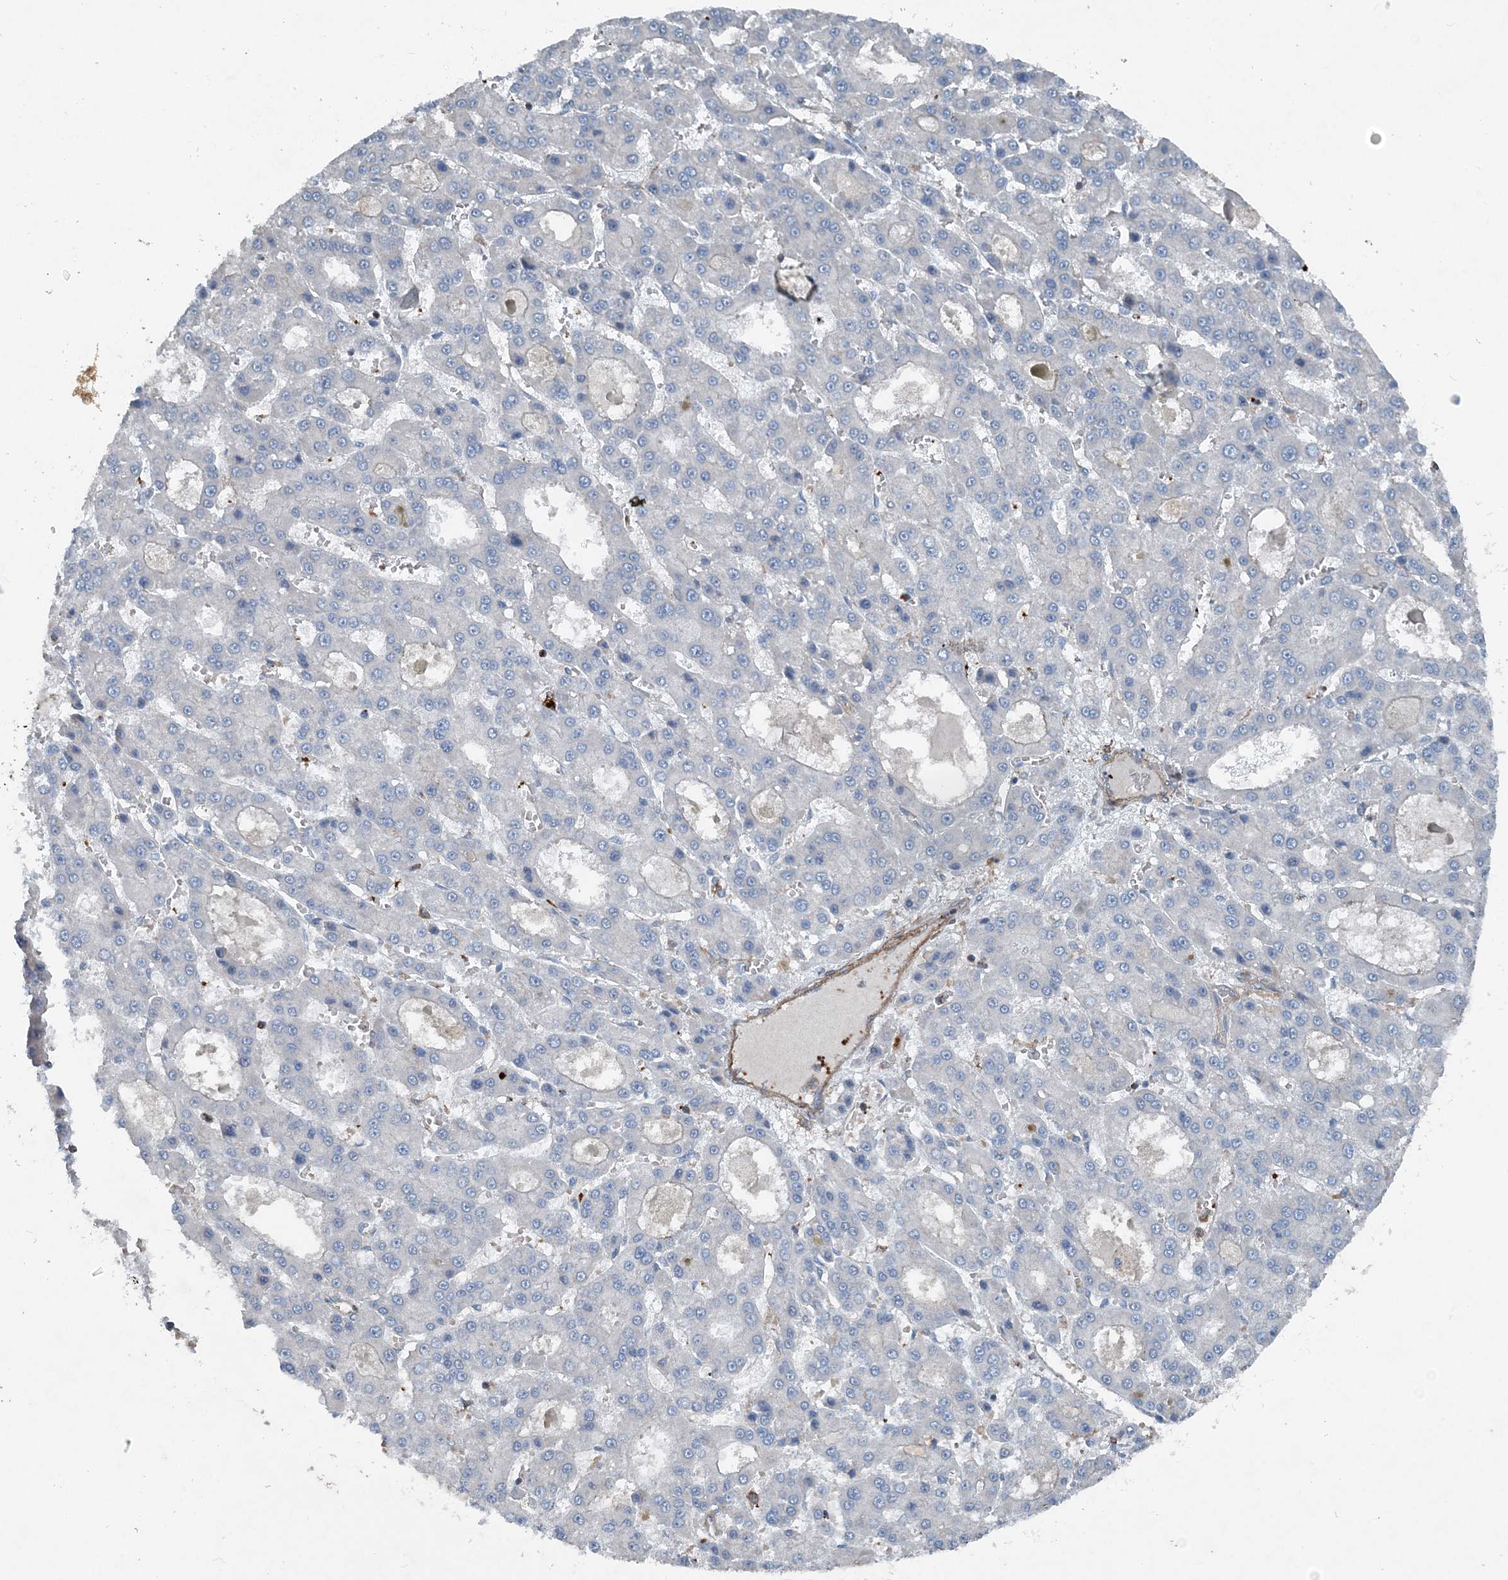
{"staining": {"intensity": "negative", "quantity": "none", "location": "none"}, "tissue": "liver cancer", "cell_type": "Tumor cells", "image_type": "cancer", "snomed": [{"axis": "morphology", "description": "Carcinoma, Hepatocellular, NOS"}, {"axis": "topography", "description": "Liver"}], "caption": "Immunohistochemistry (IHC) photomicrograph of liver cancer (hepatocellular carcinoma) stained for a protein (brown), which demonstrates no staining in tumor cells.", "gene": "DGUOK", "patient": {"sex": "male", "age": 70}}